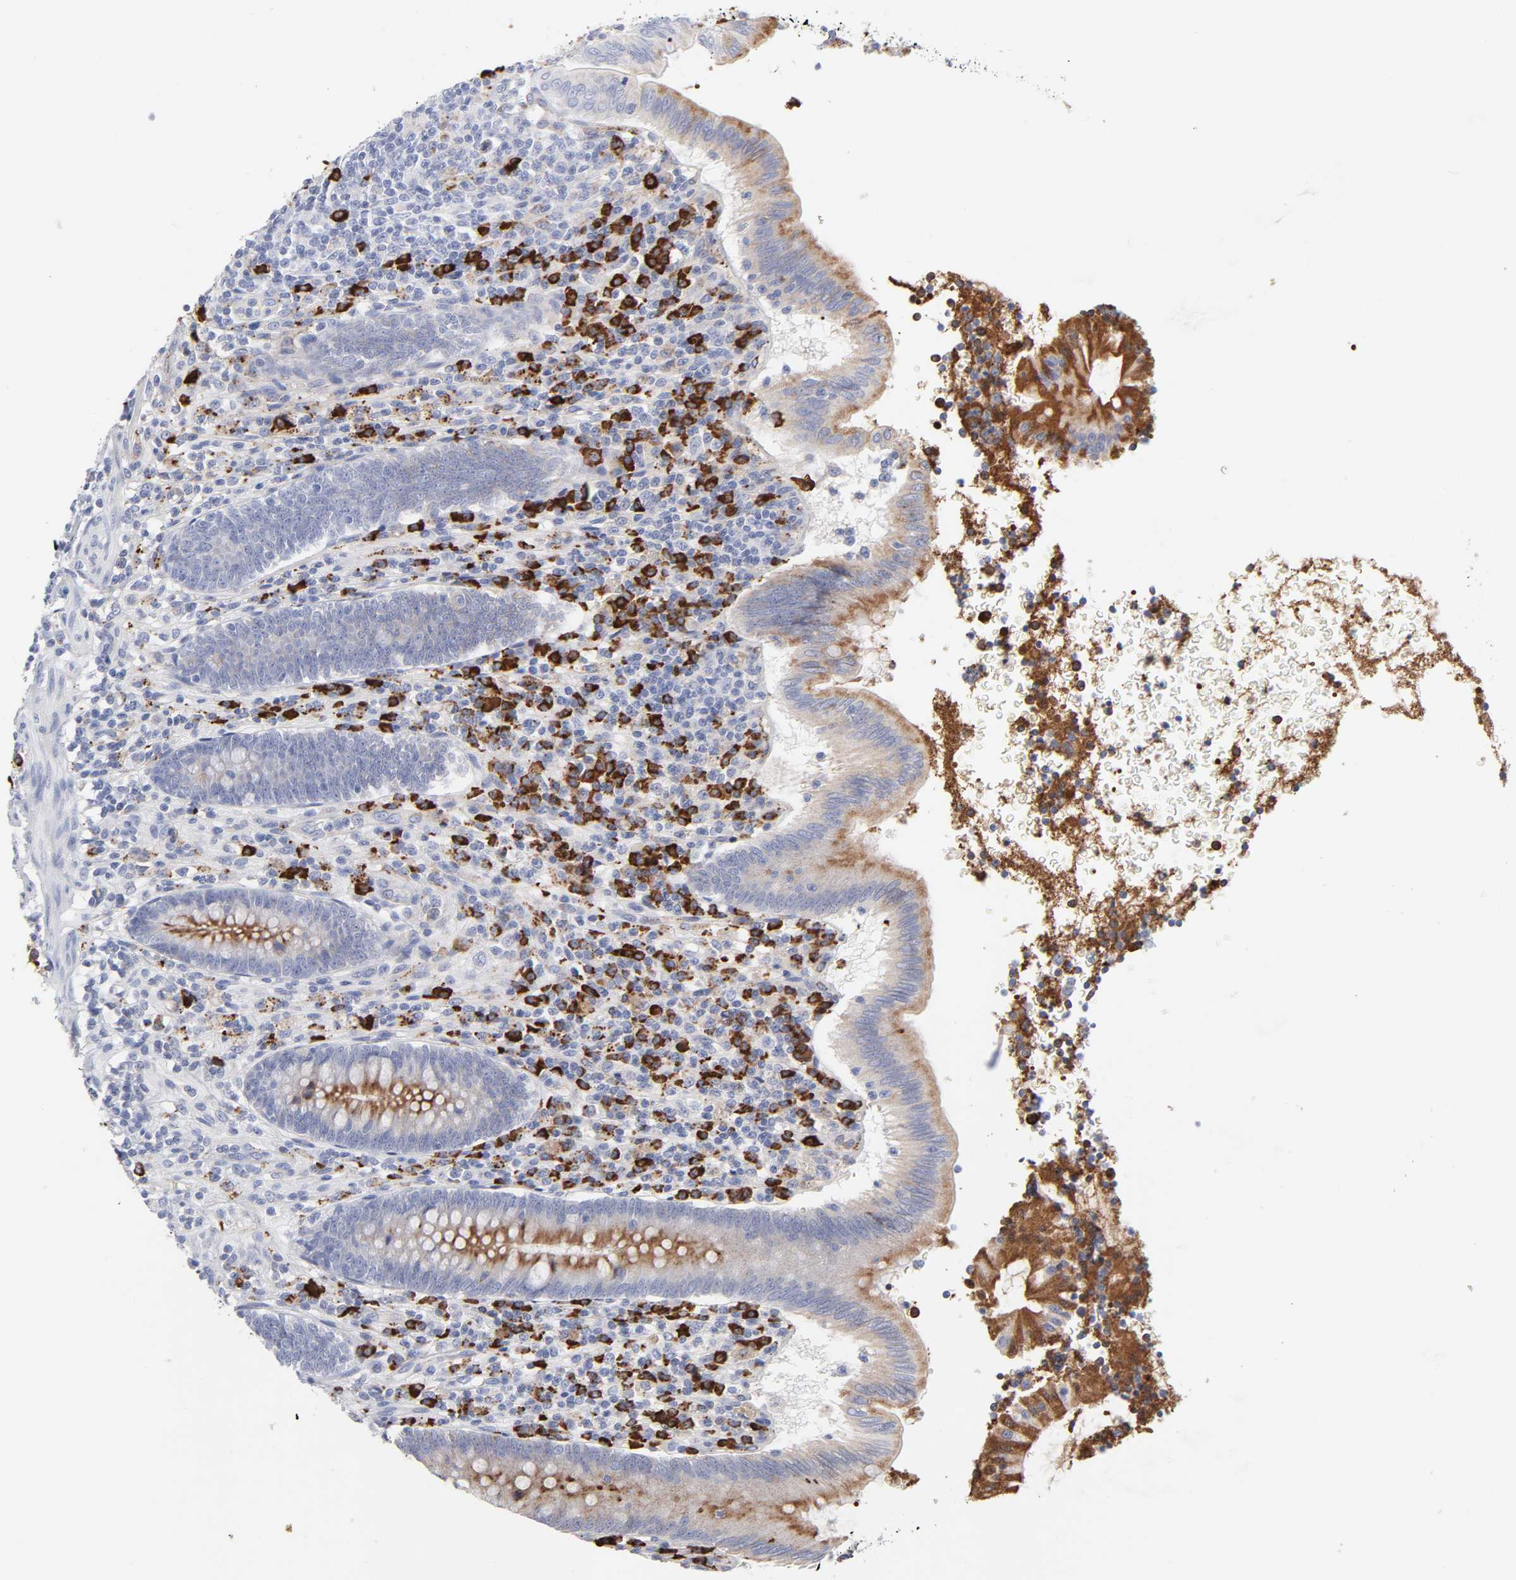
{"staining": {"intensity": "negative", "quantity": "none", "location": "none"}, "tissue": "appendix", "cell_type": "Glandular cells", "image_type": "normal", "snomed": [{"axis": "morphology", "description": "Normal tissue, NOS"}, {"axis": "morphology", "description": "Inflammation, NOS"}, {"axis": "topography", "description": "Appendix"}], "caption": "Immunohistochemistry histopathology image of benign human appendix stained for a protein (brown), which reveals no positivity in glandular cells.", "gene": "PLAT", "patient": {"sex": "male", "age": 46}}